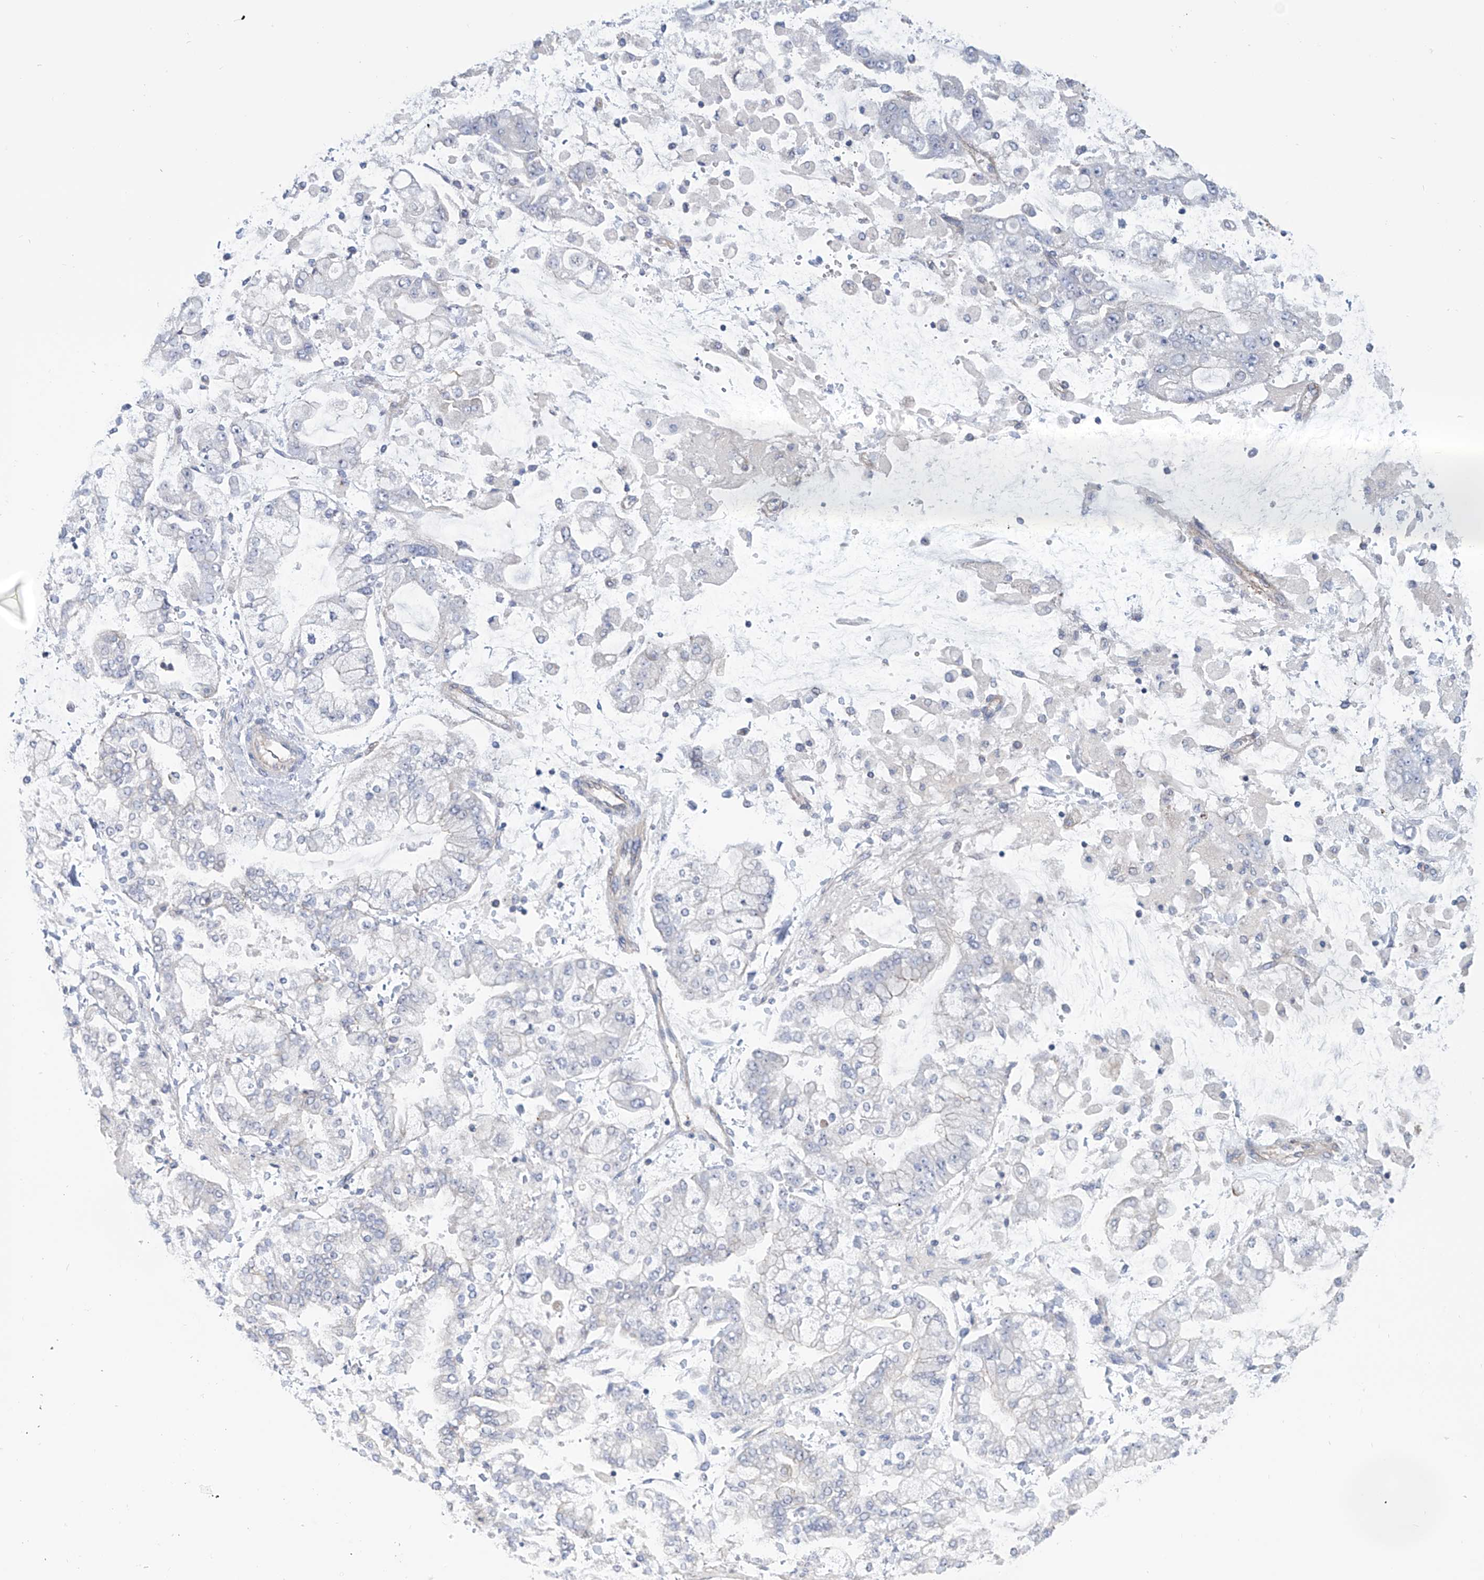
{"staining": {"intensity": "negative", "quantity": "none", "location": "none"}, "tissue": "stomach cancer", "cell_type": "Tumor cells", "image_type": "cancer", "snomed": [{"axis": "morphology", "description": "Normal tissue, NOS"}, {"axis": "morphology", "description": "Adenocarcinoma, NOS"}, {"axis": "topography", "description": "Stomach, upper"}, {"axis": "topography", "description": "Stomach"}], "caption": "Tumor cells are negative for brown protein staining in adenocarcinoma (stomach).", "gene": "TMEM209", "patient": {"sex": "male", "age": 76}}